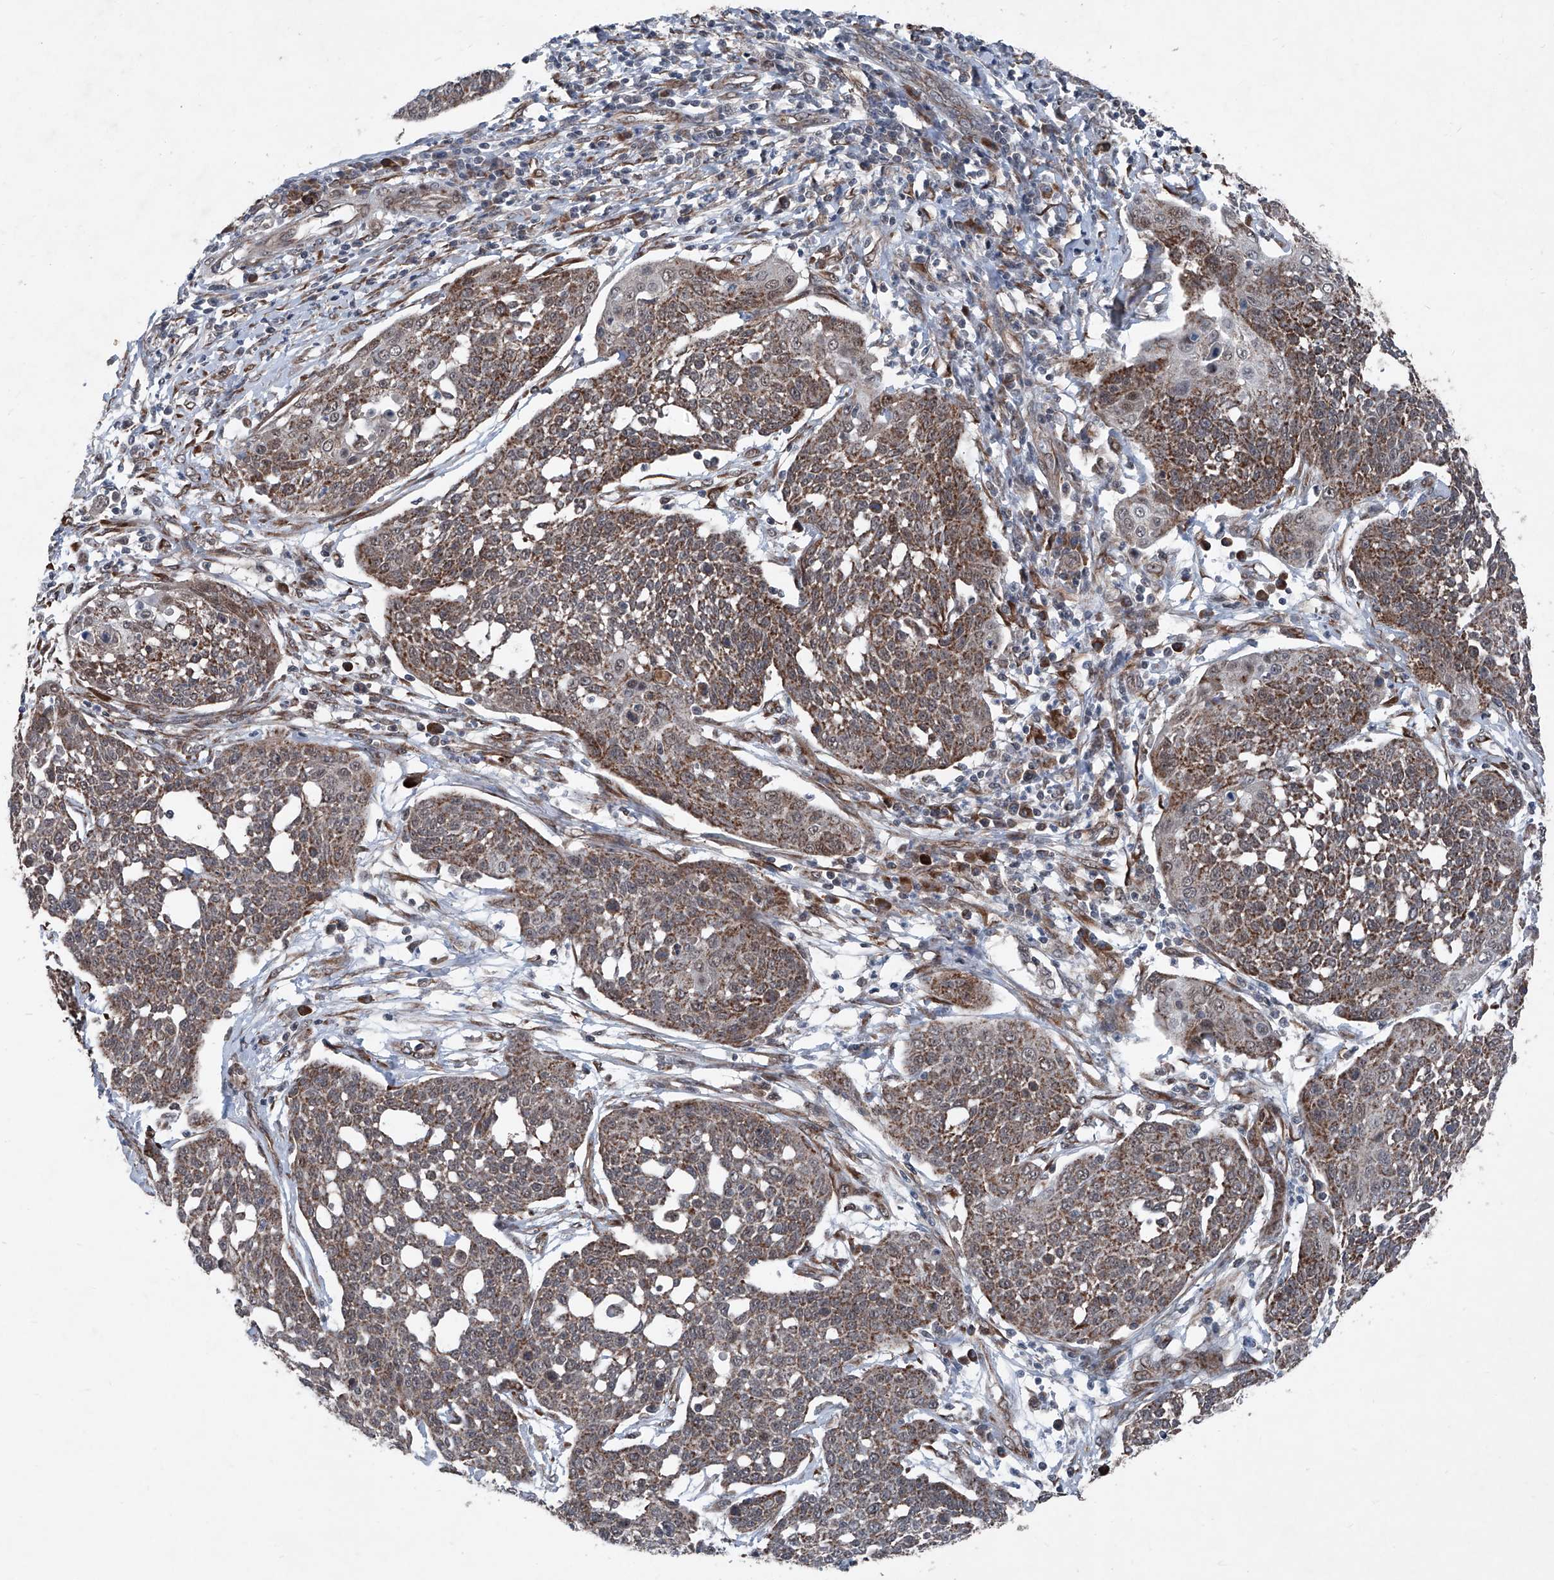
{"staining": {"intensity": "moderate", "quantity": ">75%", "location": "cytoplasmic/membranous"}, "tissue": "cervical cancer", "cell_type": "Tumor cells", "image_type": "cancer", "snomed": [{"axis": "morphology", "description": "Squamous cell carcinoma, NOS"}, {"axis": "topography", "description": "Cervix"}], "caption": "This histopathology image reveals immunohistochemistry staining of cervical cancer, with medium moderate cytoplasmic/membranous positivity in approximately >75% of tumor cells.", "gene": "COA7", "patient": {"sex": "female", "age": 34}}